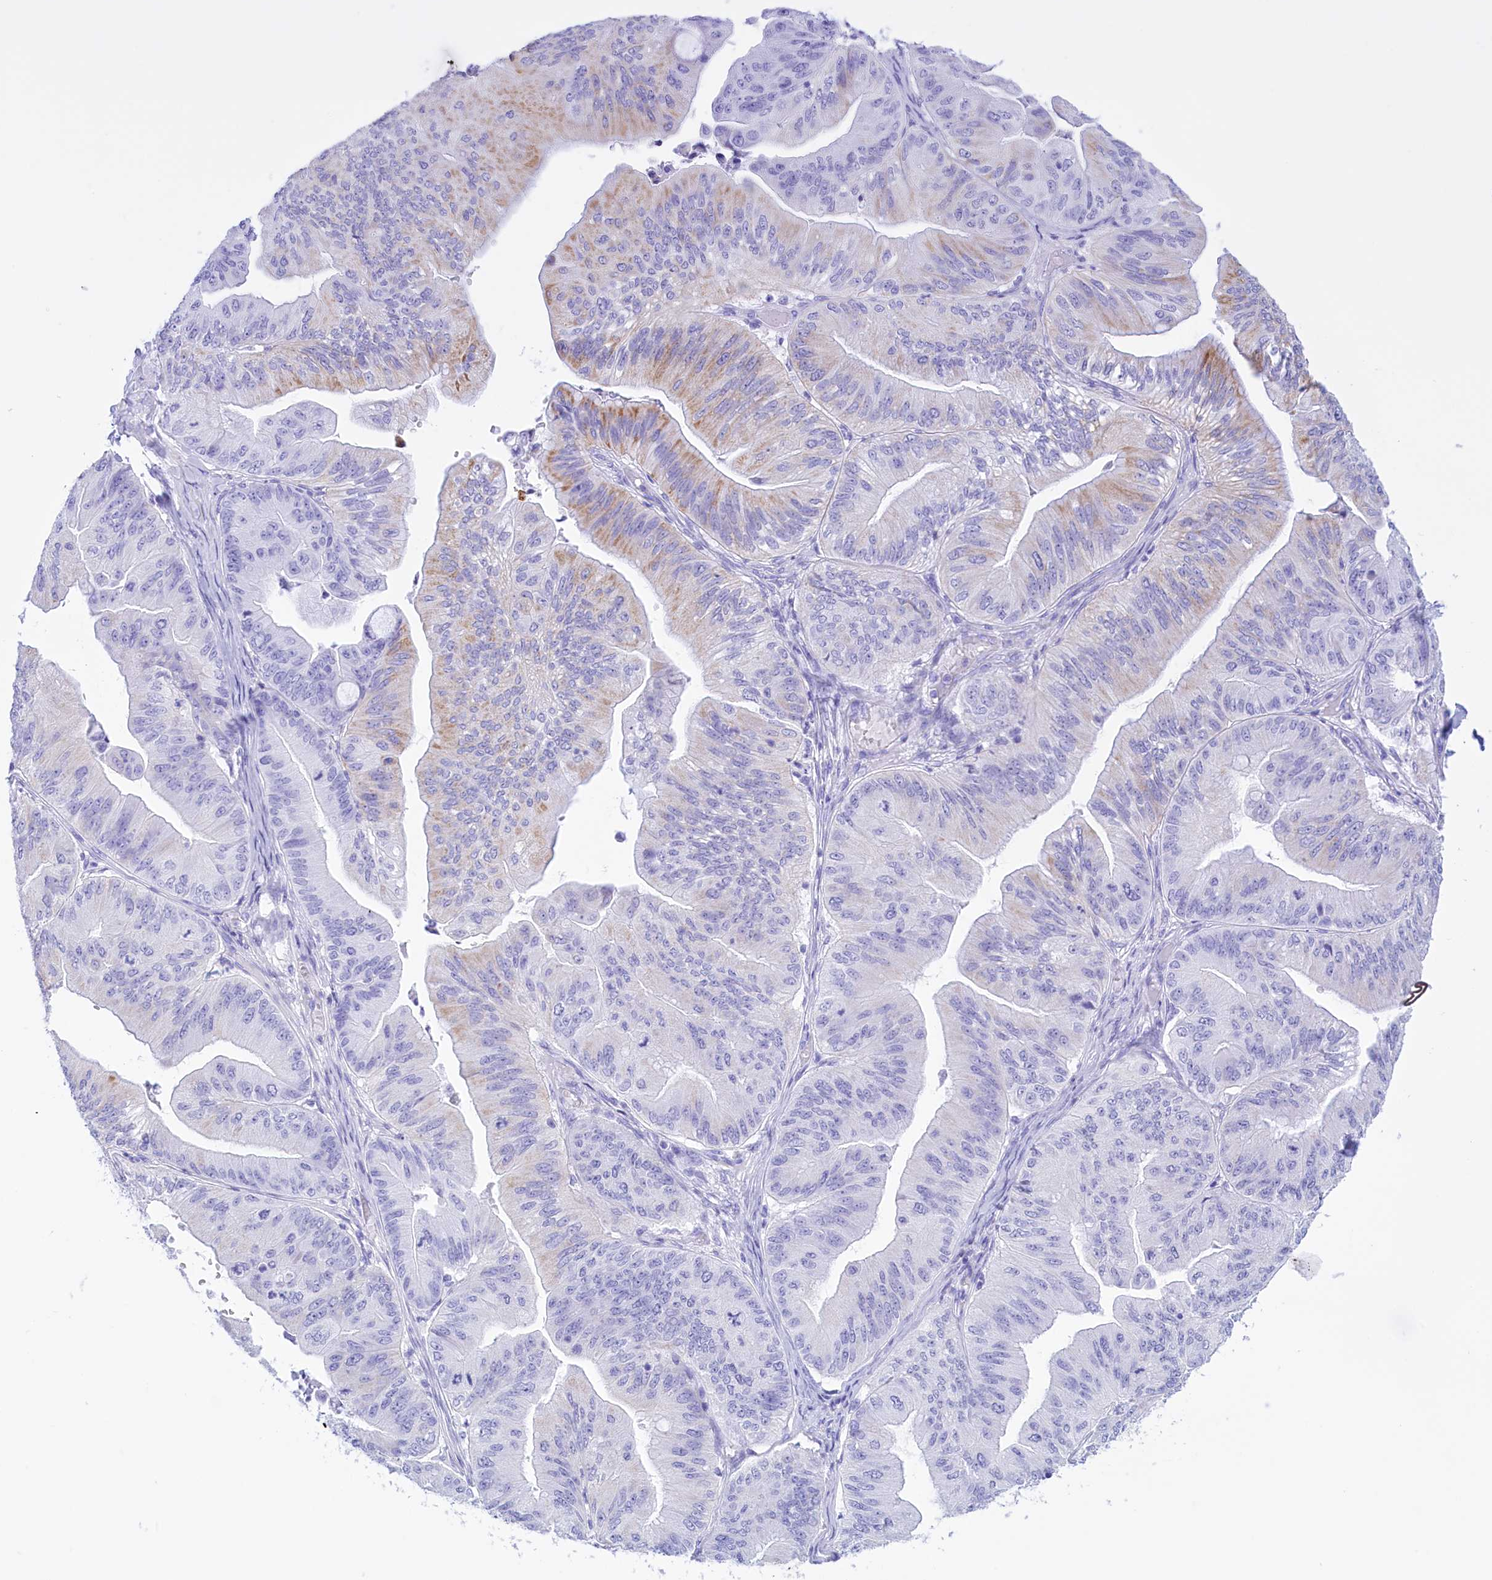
{"staining": {"intensity": "moderate", "quantity": "<25%", "location": "cytoplasmic/membranous"}, "tissue": "ovarian cancer", "cell_type": "Tumor cells", "image_type": "cancer", "snomed": [{"axis": "morphology", "description": "Cystadenocarcinoma, mucinous, NOS"}, {"axis": "topography", "description": "Ovary"}], "caption": "Mucinous cystadenocarcinoma (ovarian) stained for a protein displays moderate cytoplasmic/membranous positivity in tumor cells.", "gene": "BRI3", "patient": {"sex": "female", "age": 61}}